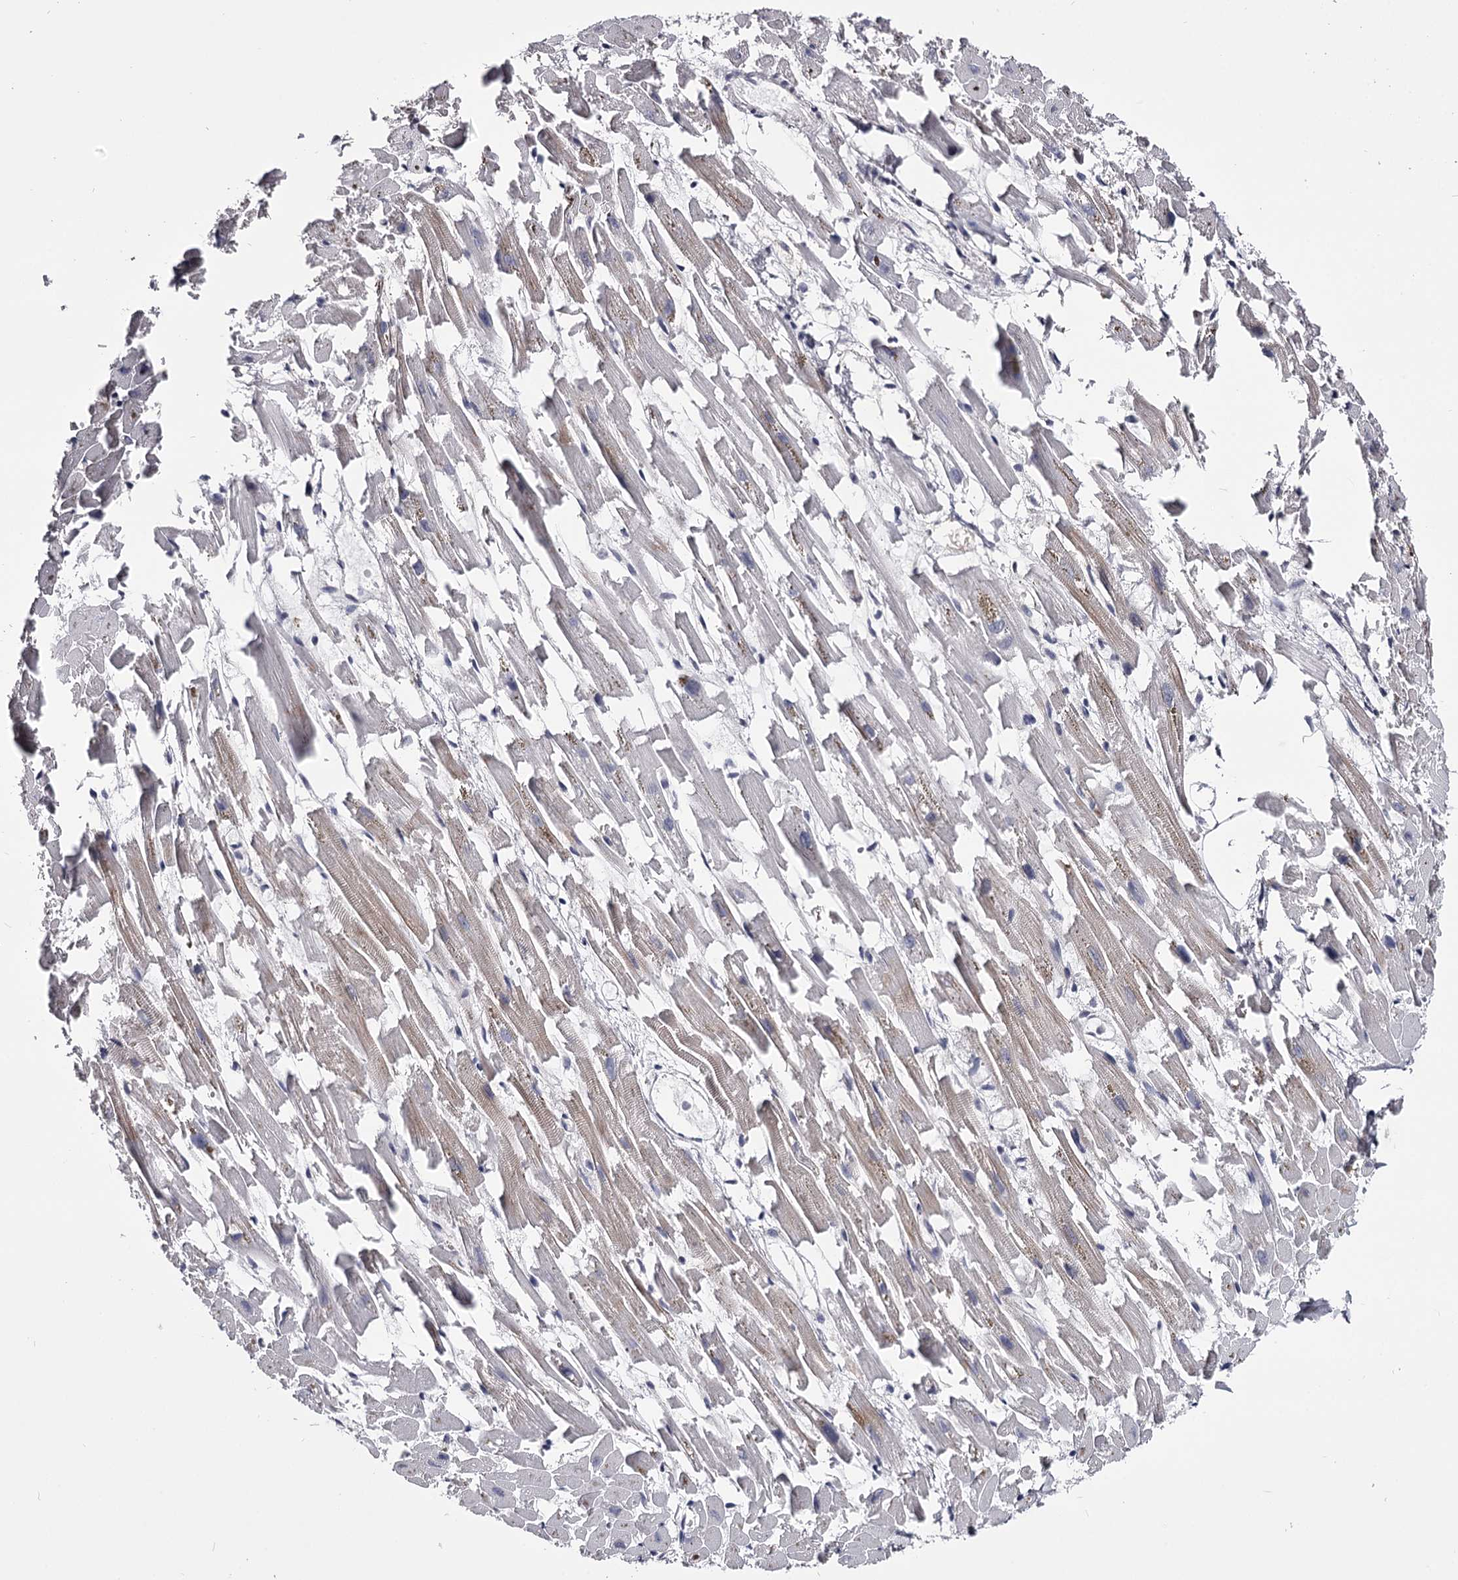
{"staining": {"intensity": "weak", "quantity": "25%-75%", "location": "cytoplasmic/membranous"}, "tissue": "heart muscle", "cell_type": "Cardiomyocytes", "image_type": "normal", "snomed": [{"axis": "morphology", "description": "Normal tissue, NOS"}, {"axis": "topography", "description": "Heart"}], "caption": "High-magnification brightfield microscopy of normal heart muscle stained with DAB (brown) and counterstained with hematoxylin (blue). cardiomyocytes exhibit weak cytoplasmic/membranous expression is identified in approximately25%-75% of cells. The staining was performed using DAB, with brown indicating positive protein expression. Nuclei are stained blue with hematoxylin.", "gene": "OVOL2", "patient": {"sex": "female", "age": 64}}